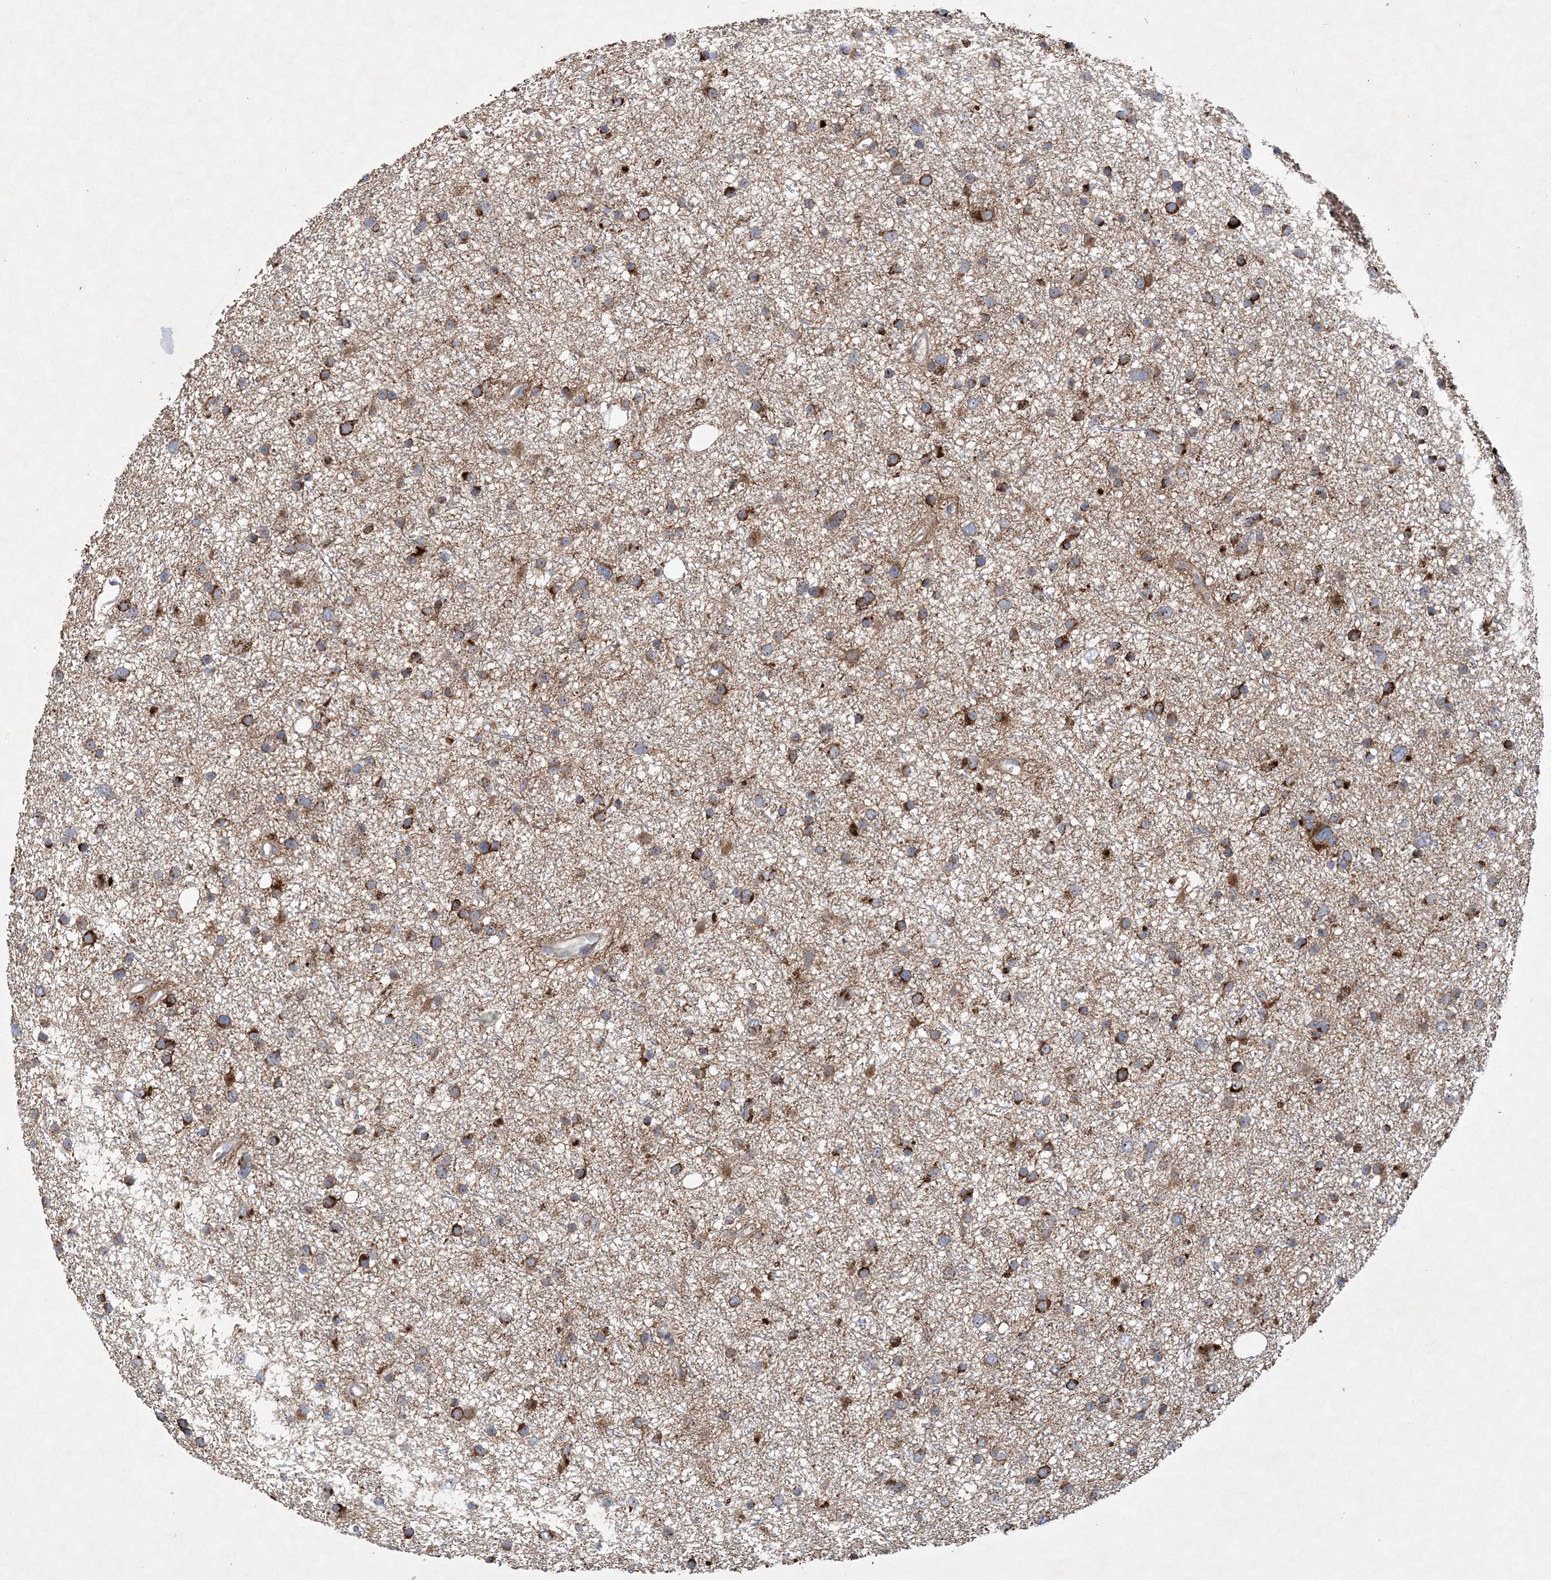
{"staining": {"intensity": "strong", "quantity": ">75%", "location": "cytoplasmic/membranous"}, "tissue": "glioma", "cell_type": "Tumor cells", "image_type": "cancer", "snomed": [{"axis": "morphology", "description": "Glioma, malignant, Low grade"}, {"axis": "topography", "description": "Cerebral cortex"}], "caption": "Immunohistochemistry histopathology image of neoplastic tissue: malignant glioma (low-grade) stained using immunohistochemistry (IHC) reveals high levels of strong protein expression localized specifically in the cytoplasmic/membranous of tumor cells, appearing as a cytoplasmic/membranous brown color.", "gene": "FEZ2", "patient": {"sex": "female", "age": 39}}